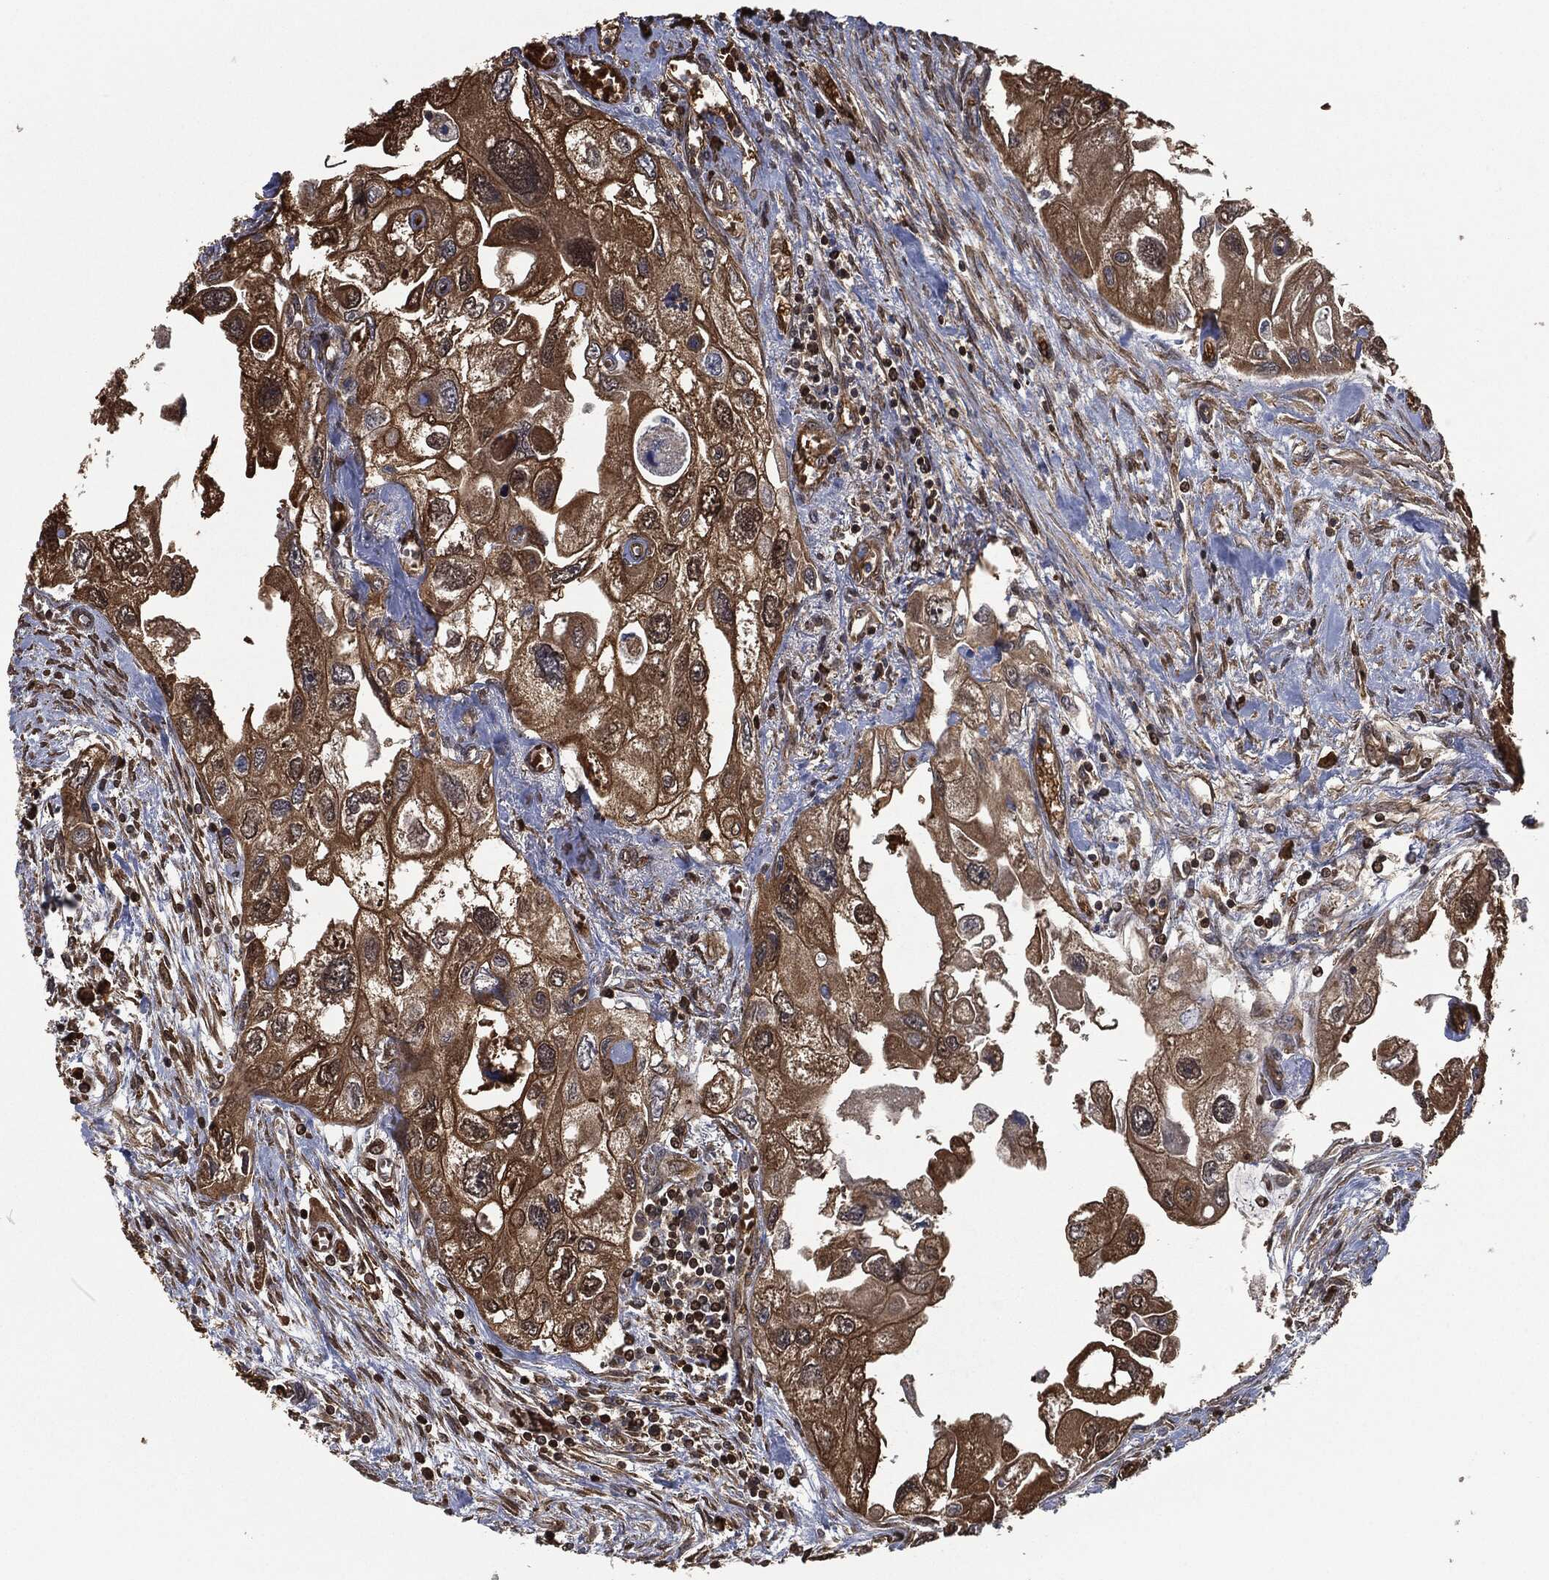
{"staining": {"intensity": "strong", "quantity": ">75%", "location": "cytoplasmic/membranous"}, "tissue": "urothelial cancer", "cell_type": "Tumor cells", "image_type": "cancer", "snomed": [{"axis": "morphology", "description": "Urothelial carcinoma, High grade"}, {"axis": "topography", "description": "Urinary bladder"}], "caption": "This is a histology image of immunohistochemistry staining of urothelial carcinoma (high-grade), which shows strong positivity in the cytoplasmic/membranous of tumor cells.", "gene": "PRDX4", "patient": {"sex": "male", "age": 59}}